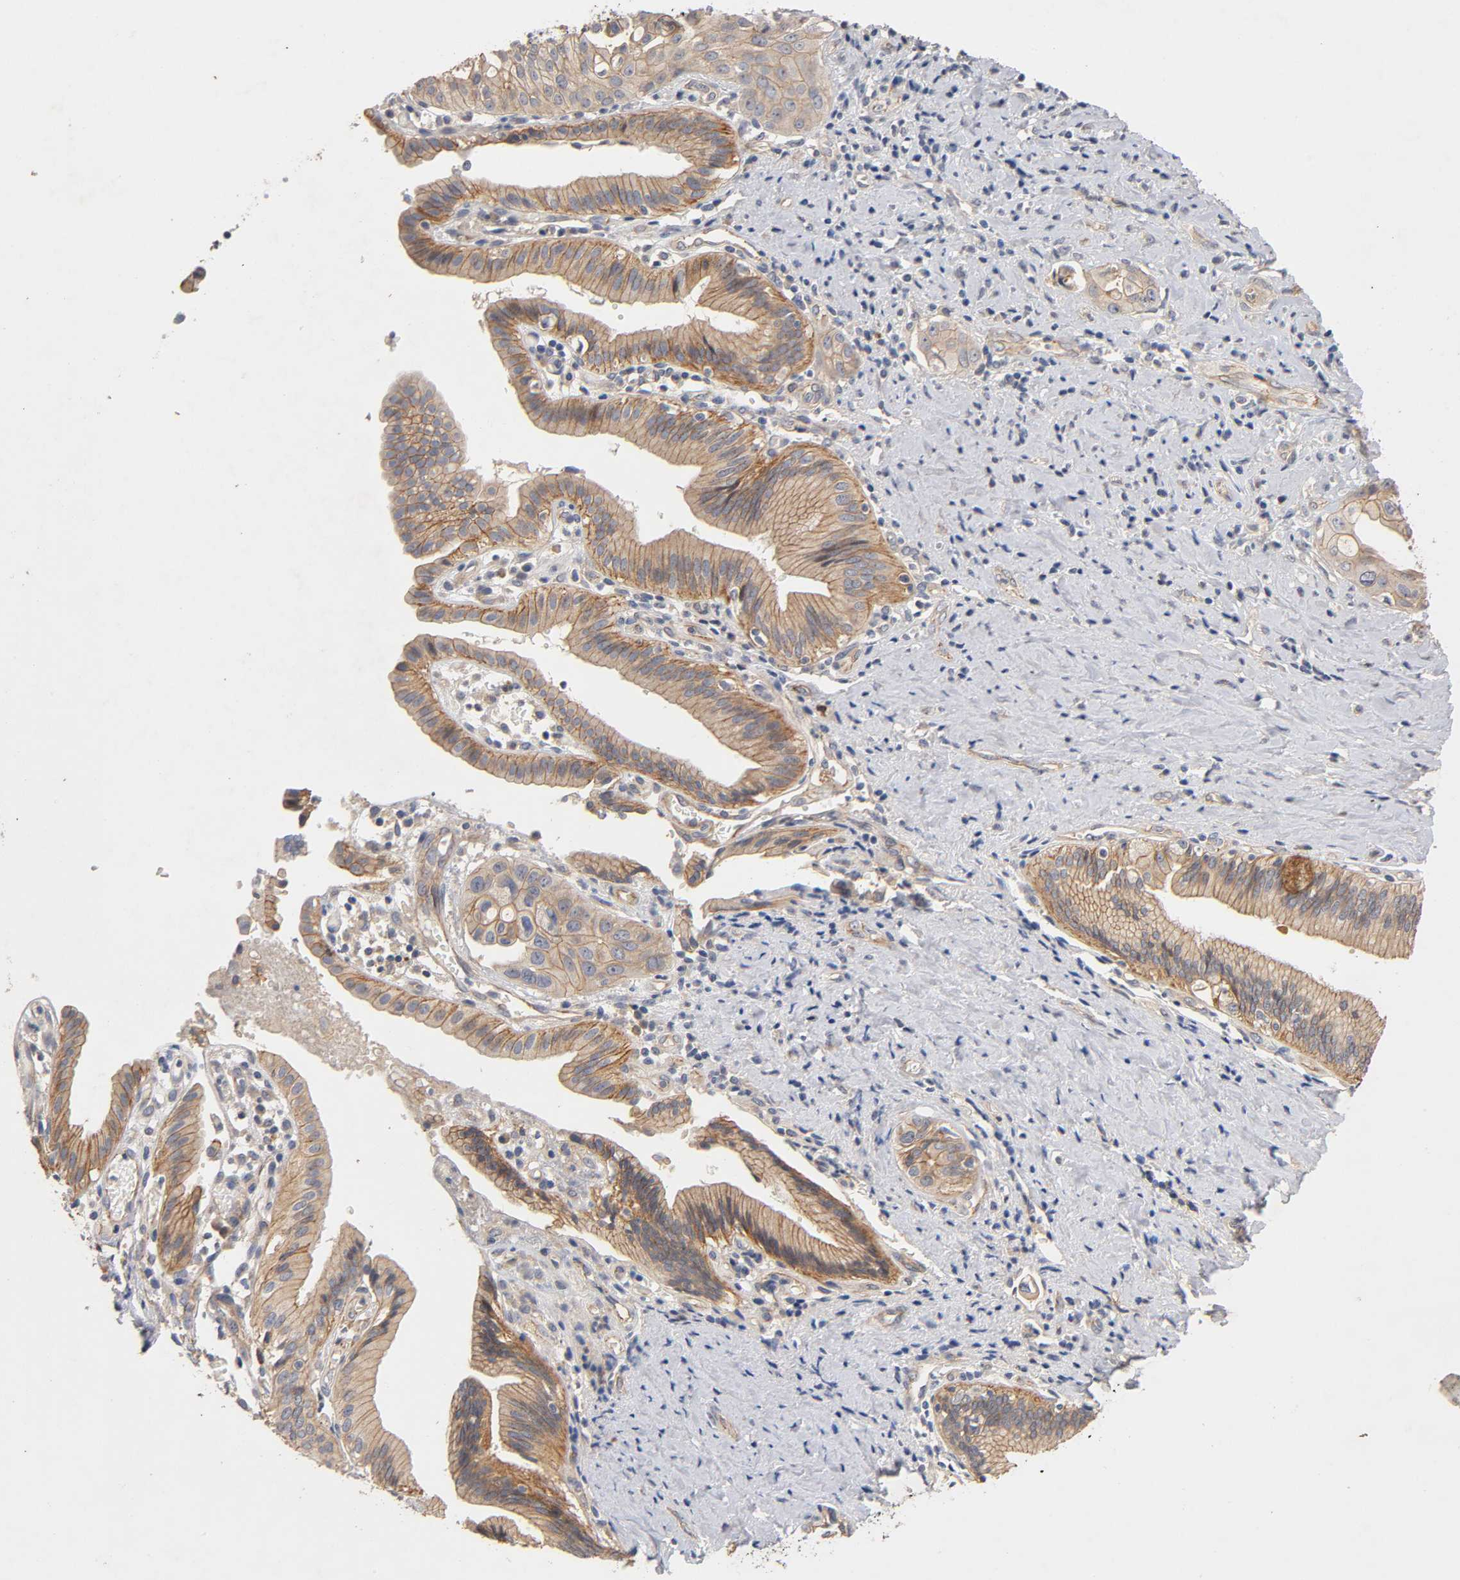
{"staining": {"intensity": "moderate", "quantity": ">75%", "location": "cytoplasmic/membranous"}, "tissue": "pancreatic cancer", "cell_type": "Tumor cells", "image_type": "cancer", "snomed": [{"axis": "morphology", "description": "Adenocarcinoma, NOS"}, {"axis": "topography", "description": "Pancreas"}], "caption": "This image demonstrates pancreatic cancer (adenocarcinoma) stained with IHC to label a protein in brown. The cytoplasmic/membranous of tumor cells show moderate positivity for the protein. Nuclei are counter-stained blue.", "gene": "PDZD11", "patient": {"sex": "female", "age": 60}}